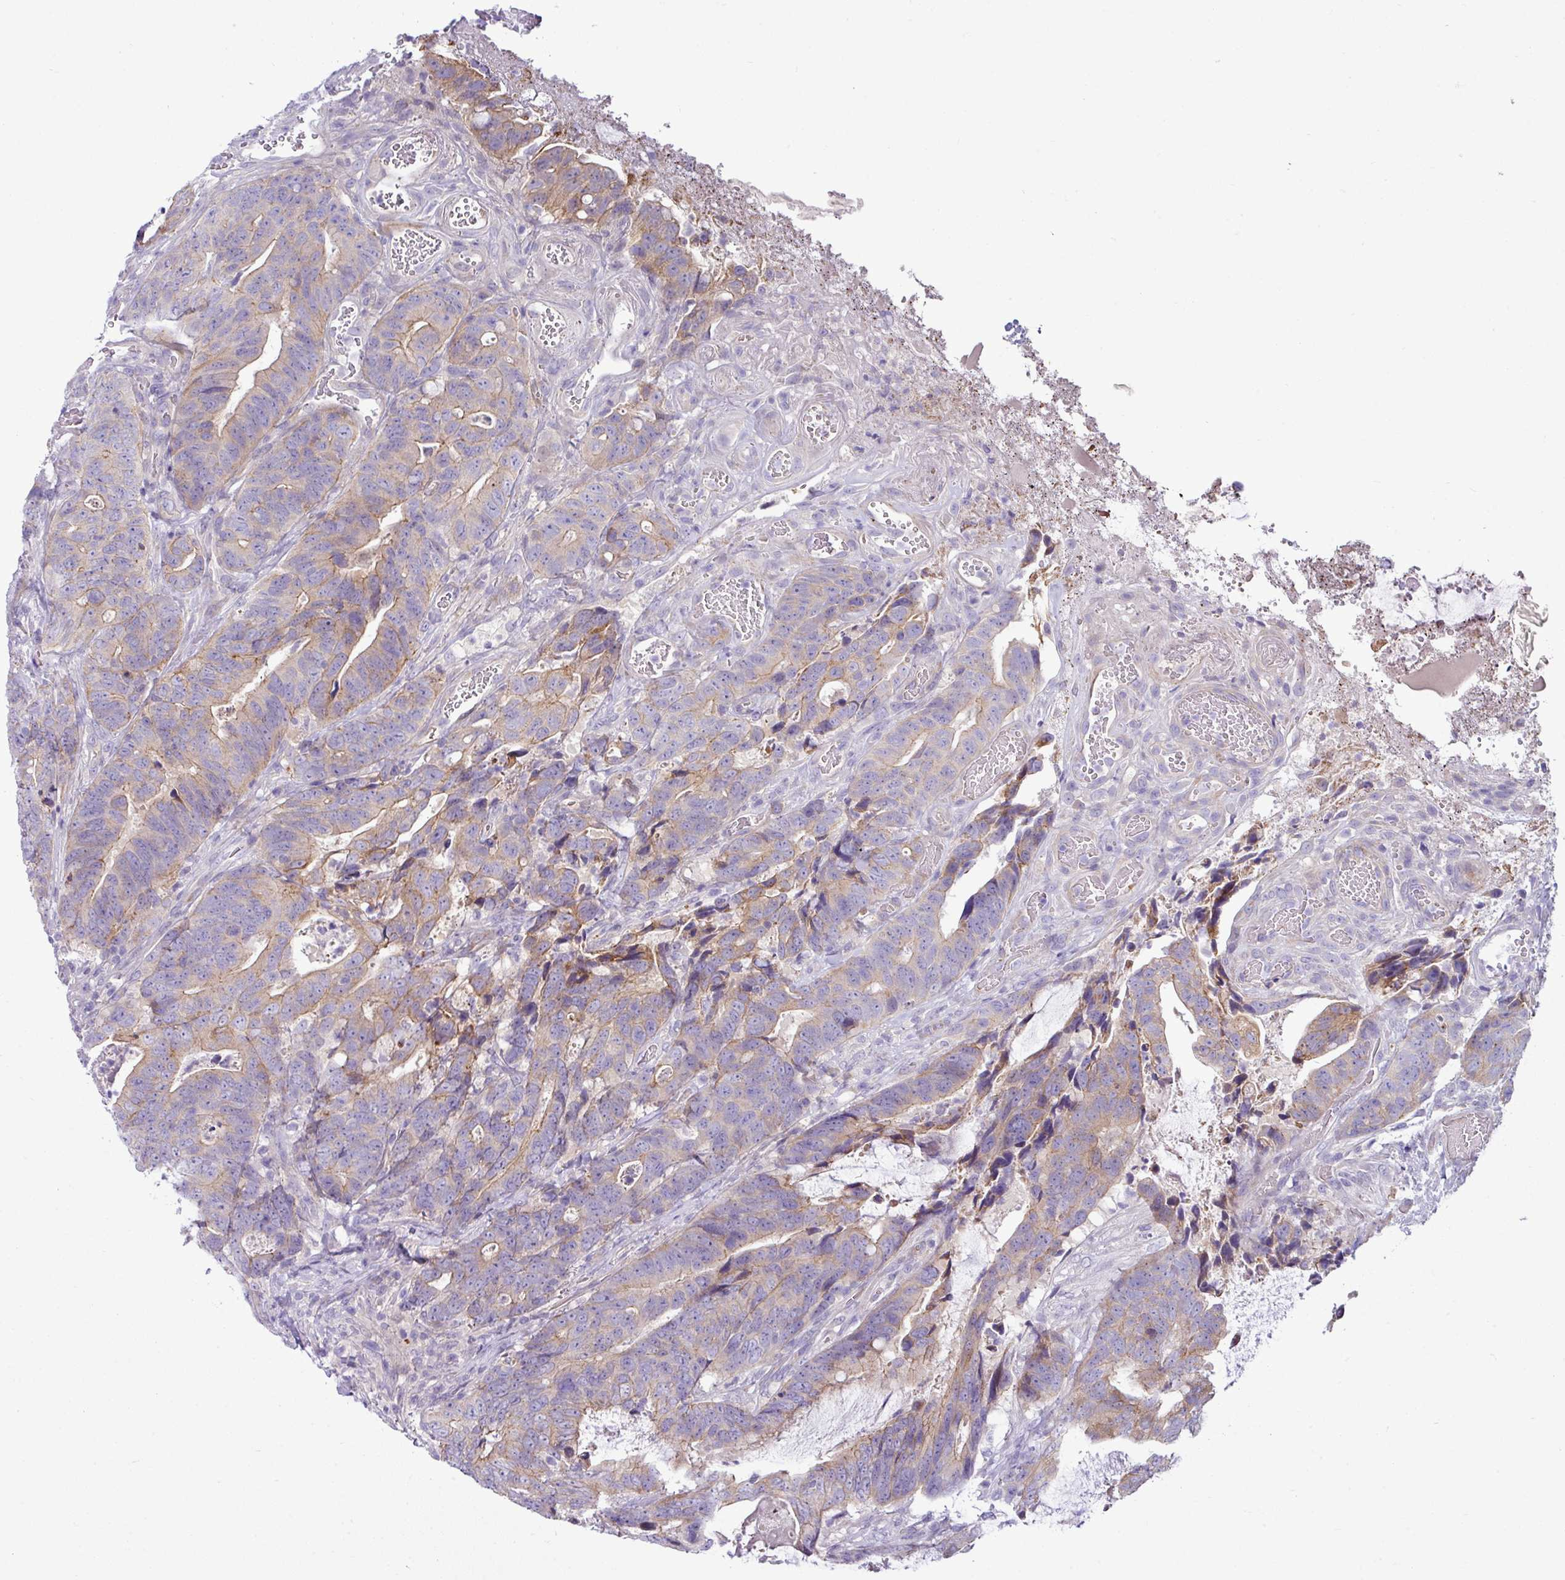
{"staining": {"intensity": "weak", "quantity": ">75%", "location": "cytoplasmic/membranous"}, "tissue": "colorectal cancer", "cell_type": "Tumor cells", "image_type": "cancer", "snomed": [{"axis": "morphology", "description": "Adenocarcinoma, NOS"}, {"axis": "topography", "description": "Colon"}], "caption": "A low amount of weak cytoplasmic/membranous expression is appreciated in approximately >75% of tumor cells in adenocarcinoma (colorectal) tissue.", "gene": "ACAP3", "patient": {"sex": "female", "age": 82}}